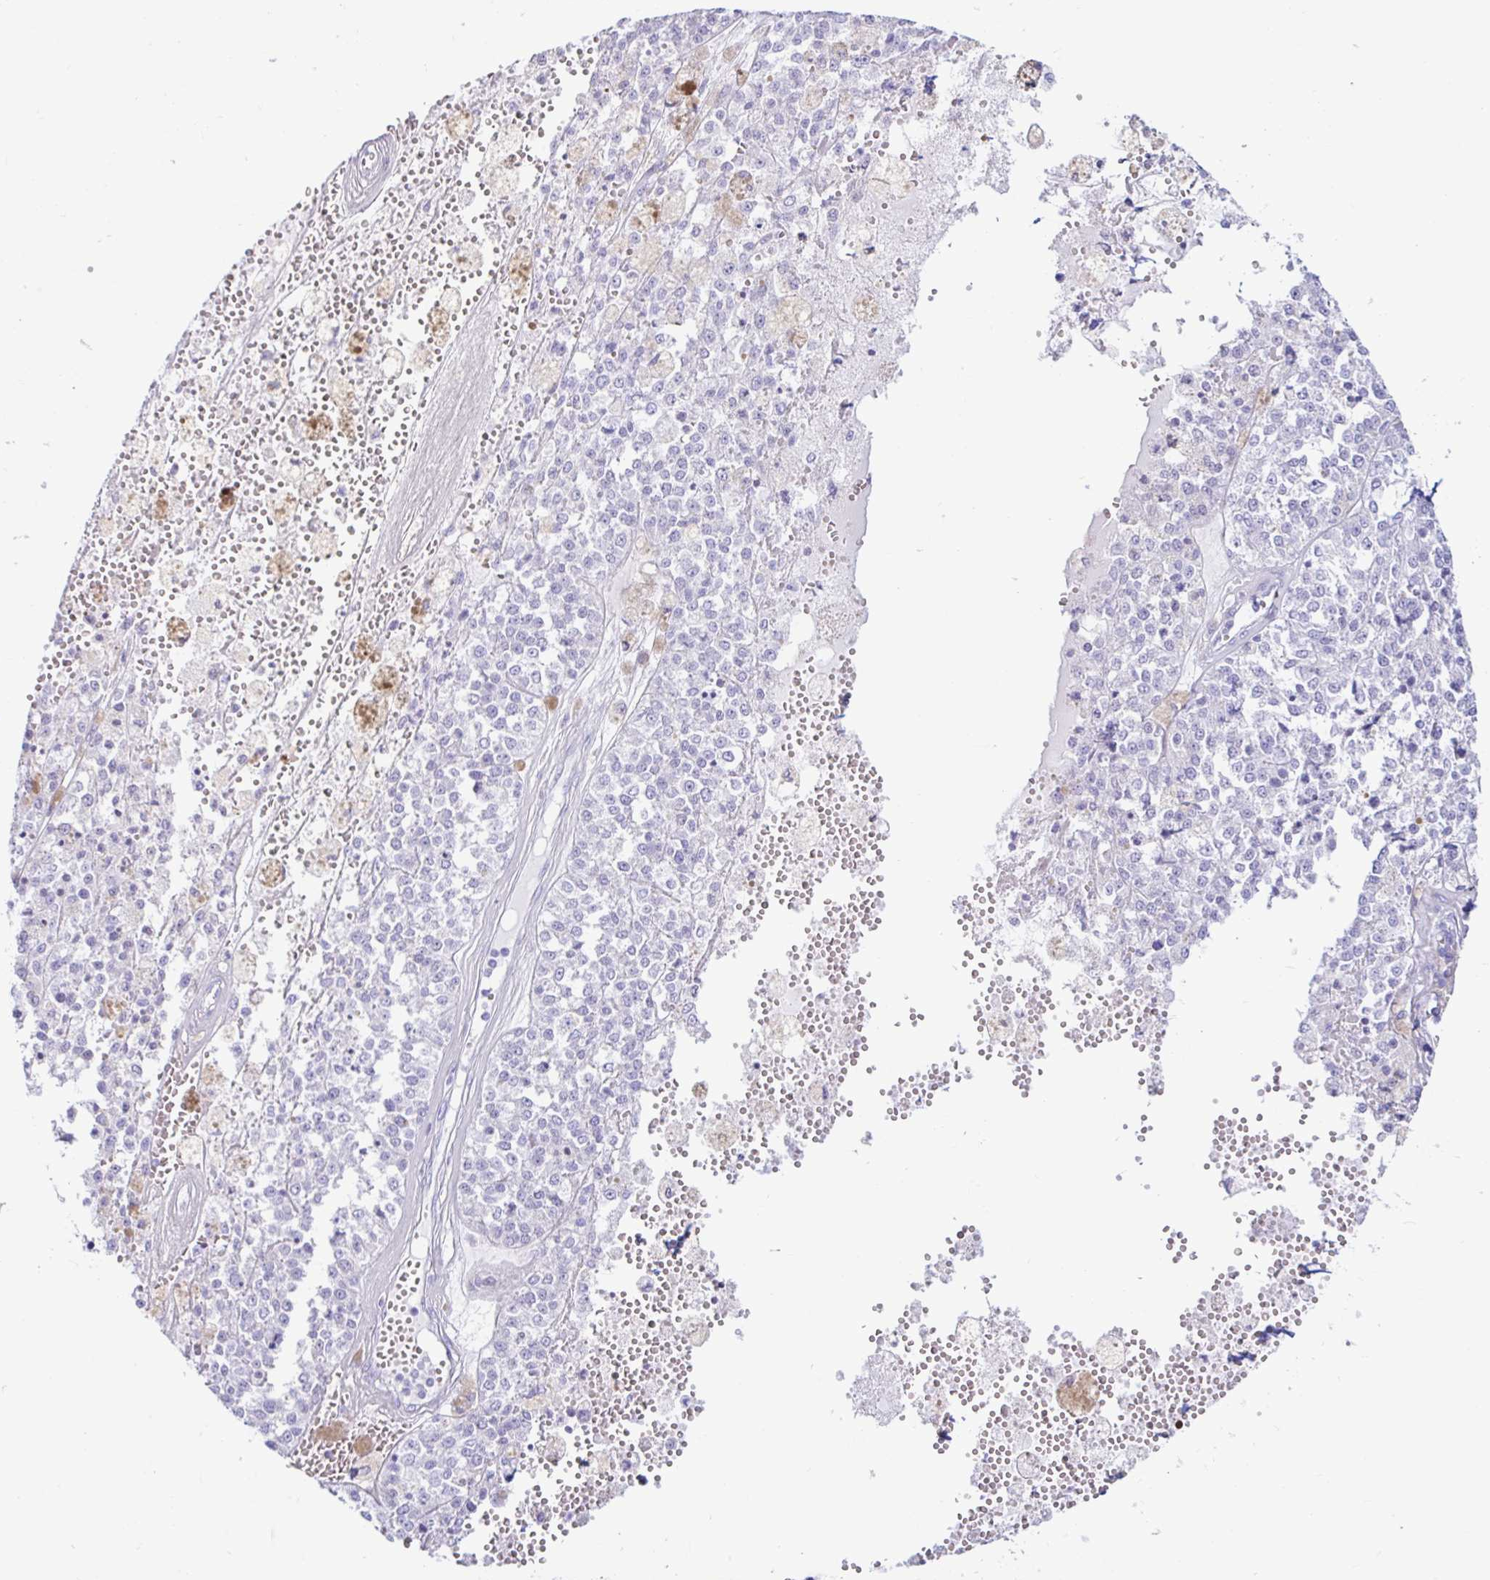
{"staining": {"intensity": "negative", "quantity": "none", "location": "none"}, "tissue": "melanoma", "cell_type": "Tumor cells", "image_type": "cancer", "snomed": [{"axis": "morphology", "description": "Malignant melanoma, Metastatic site"}, {"axis": "topography", "description": "Lymph node"}], "caption": "A histopathology image of melanoma stained for a protein reveals no brown staining in tumor cells.", "gene": "BEST1", "patient": {"sex": "female", "age": 64}}